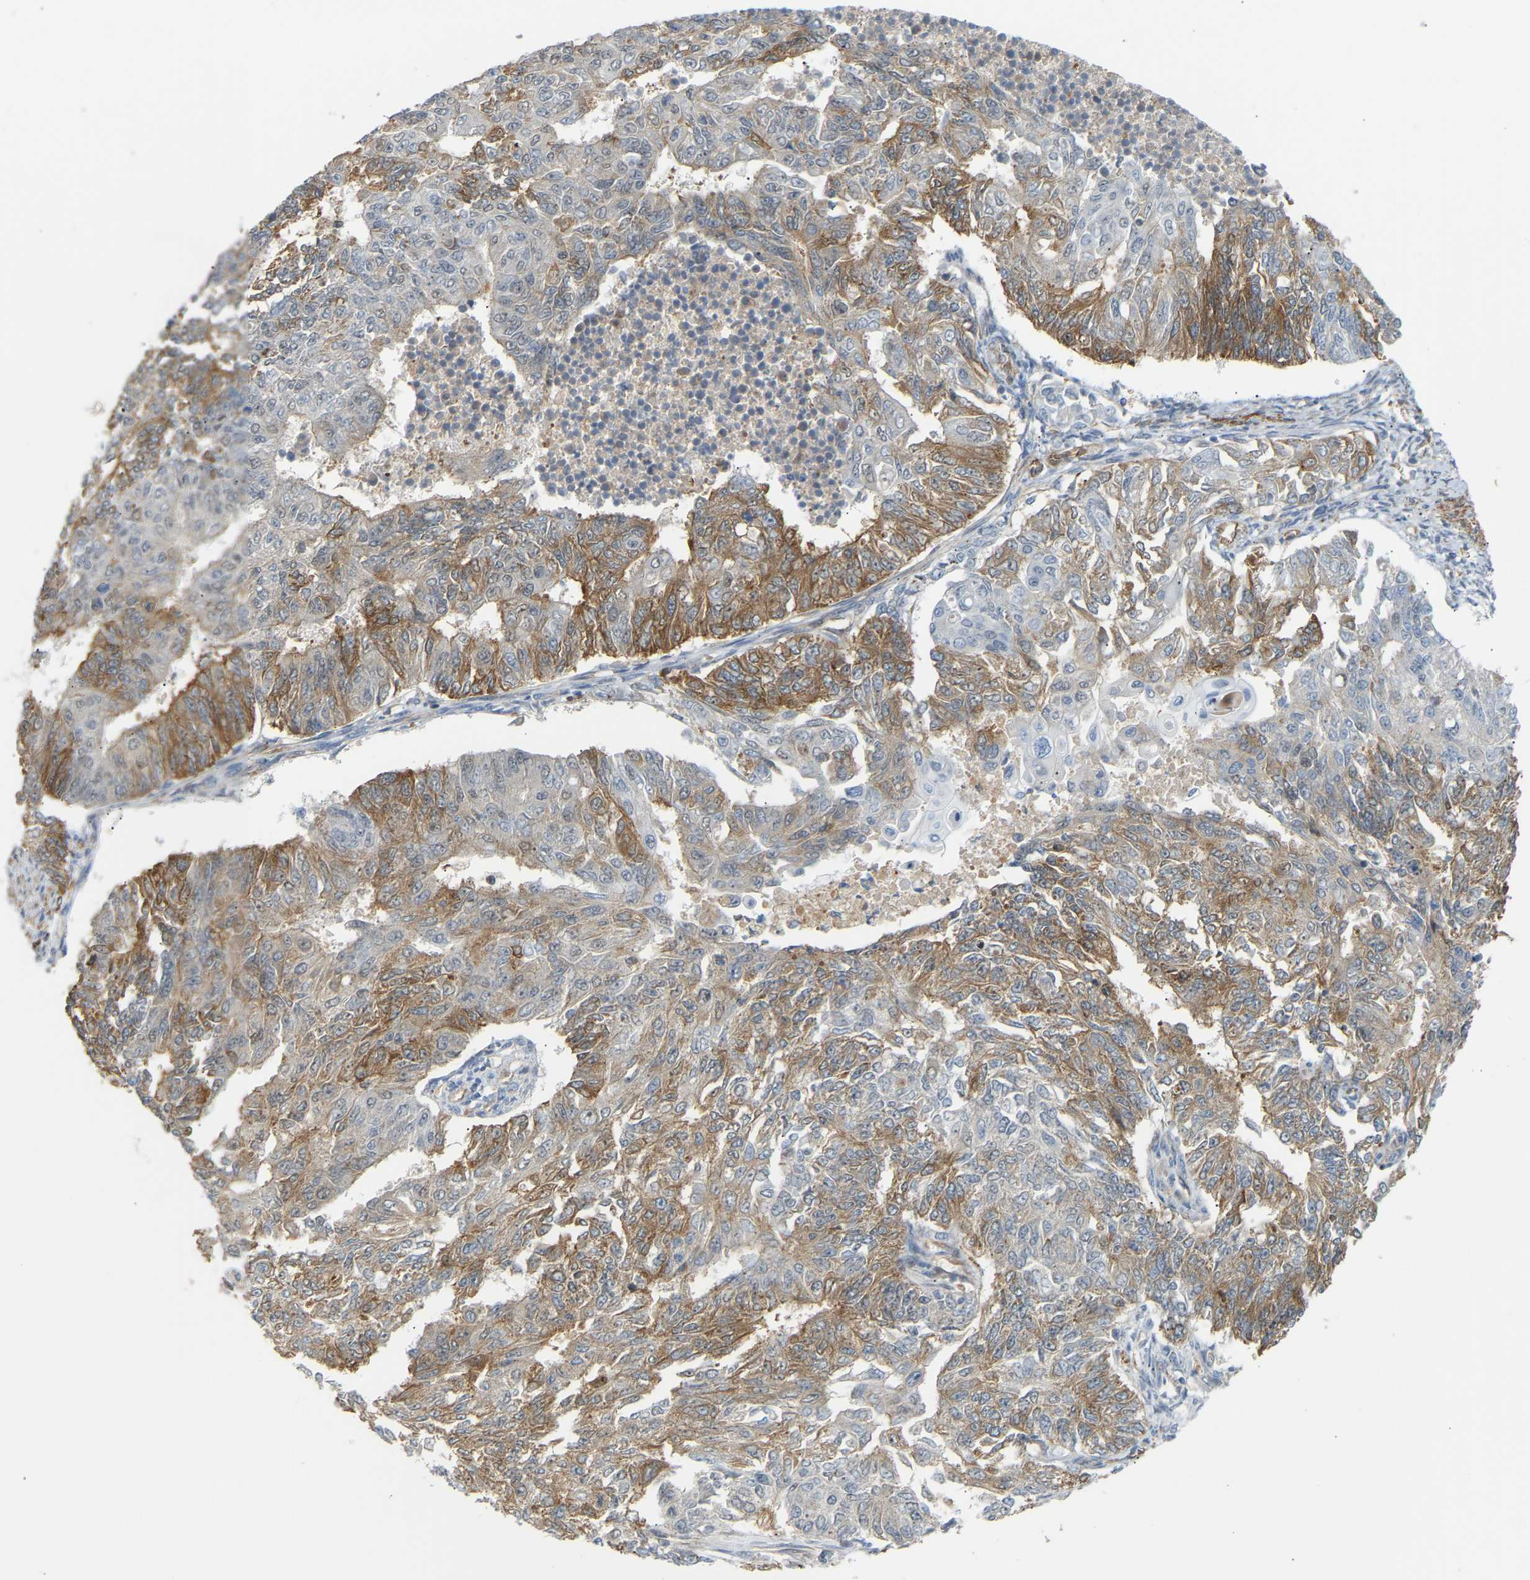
{"staining": {"intensity": "moderate", "quantity": ">75%", "location": "cytoplasmic/membranous"}, "tissue": "endometrial cancer", "cell_type": "Tumor cells", "image_type": "cancer", "snomed": [{"axis": "morphology", "description": "Adenocarcinoma, NOS"}, {"axis": "topography", "description": "Endometrium"}], "caption": "Moderate cytoplasmic/membranous positivity is appreciated in about >75% of tumor cells in endometrial adenocarcinoma. (Stains: DAB in brown, nuclei in blue, Microscopy: brightfield microscopy at high magnification).", "gene": "PLCG2", "patient": {"sex": "female", "age": 32}}